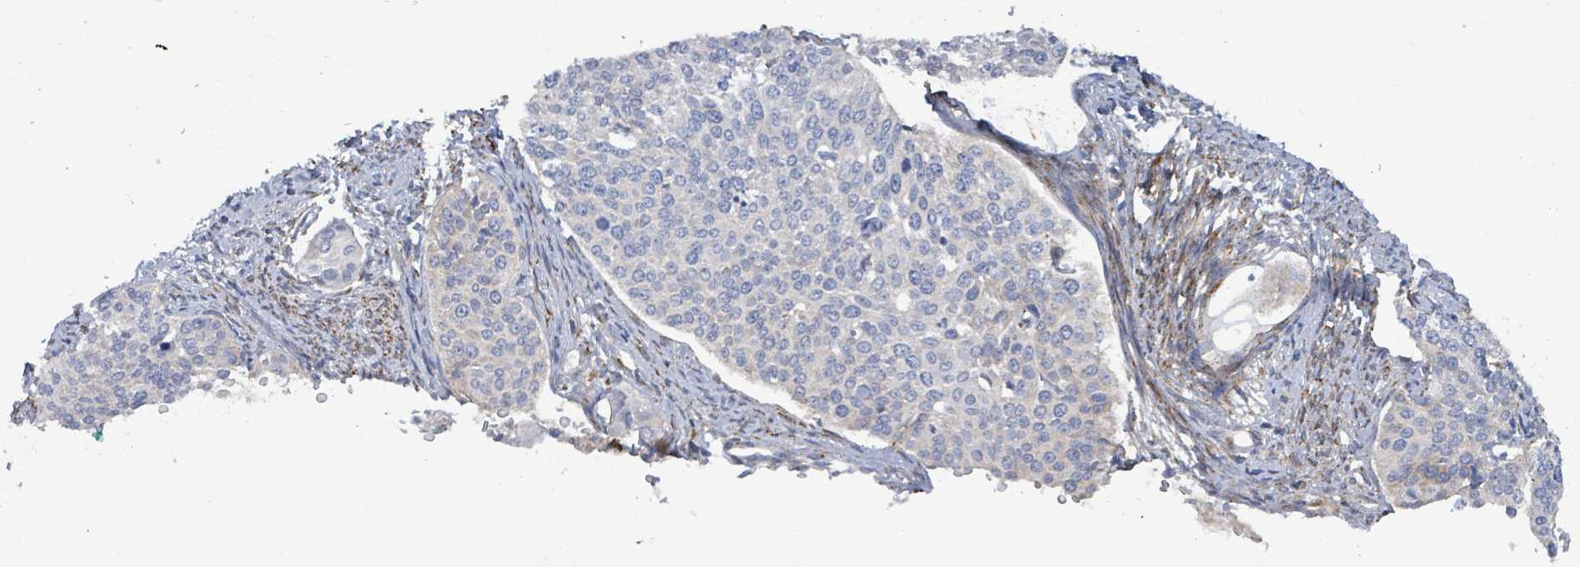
{"staining": {"intensity": "negative", "quantity": "none", "location": "none"}, "tissue": "cervical cancer", "cell_type": "Tumor cells", "image_type": "cancer", "snomed": [{"axis": "morphology", "description": "Squamous cell carcinoma, NOS"}, {"axis": "topography", "description": "Cervix"}], "caption": "Immunohistochemistry (IHC) of cervical squamous cell carcinoma reveals no positivity in tumor cells.", "gene": "DMRTC1B", "patient": {"sex": "female", "age": 44}}